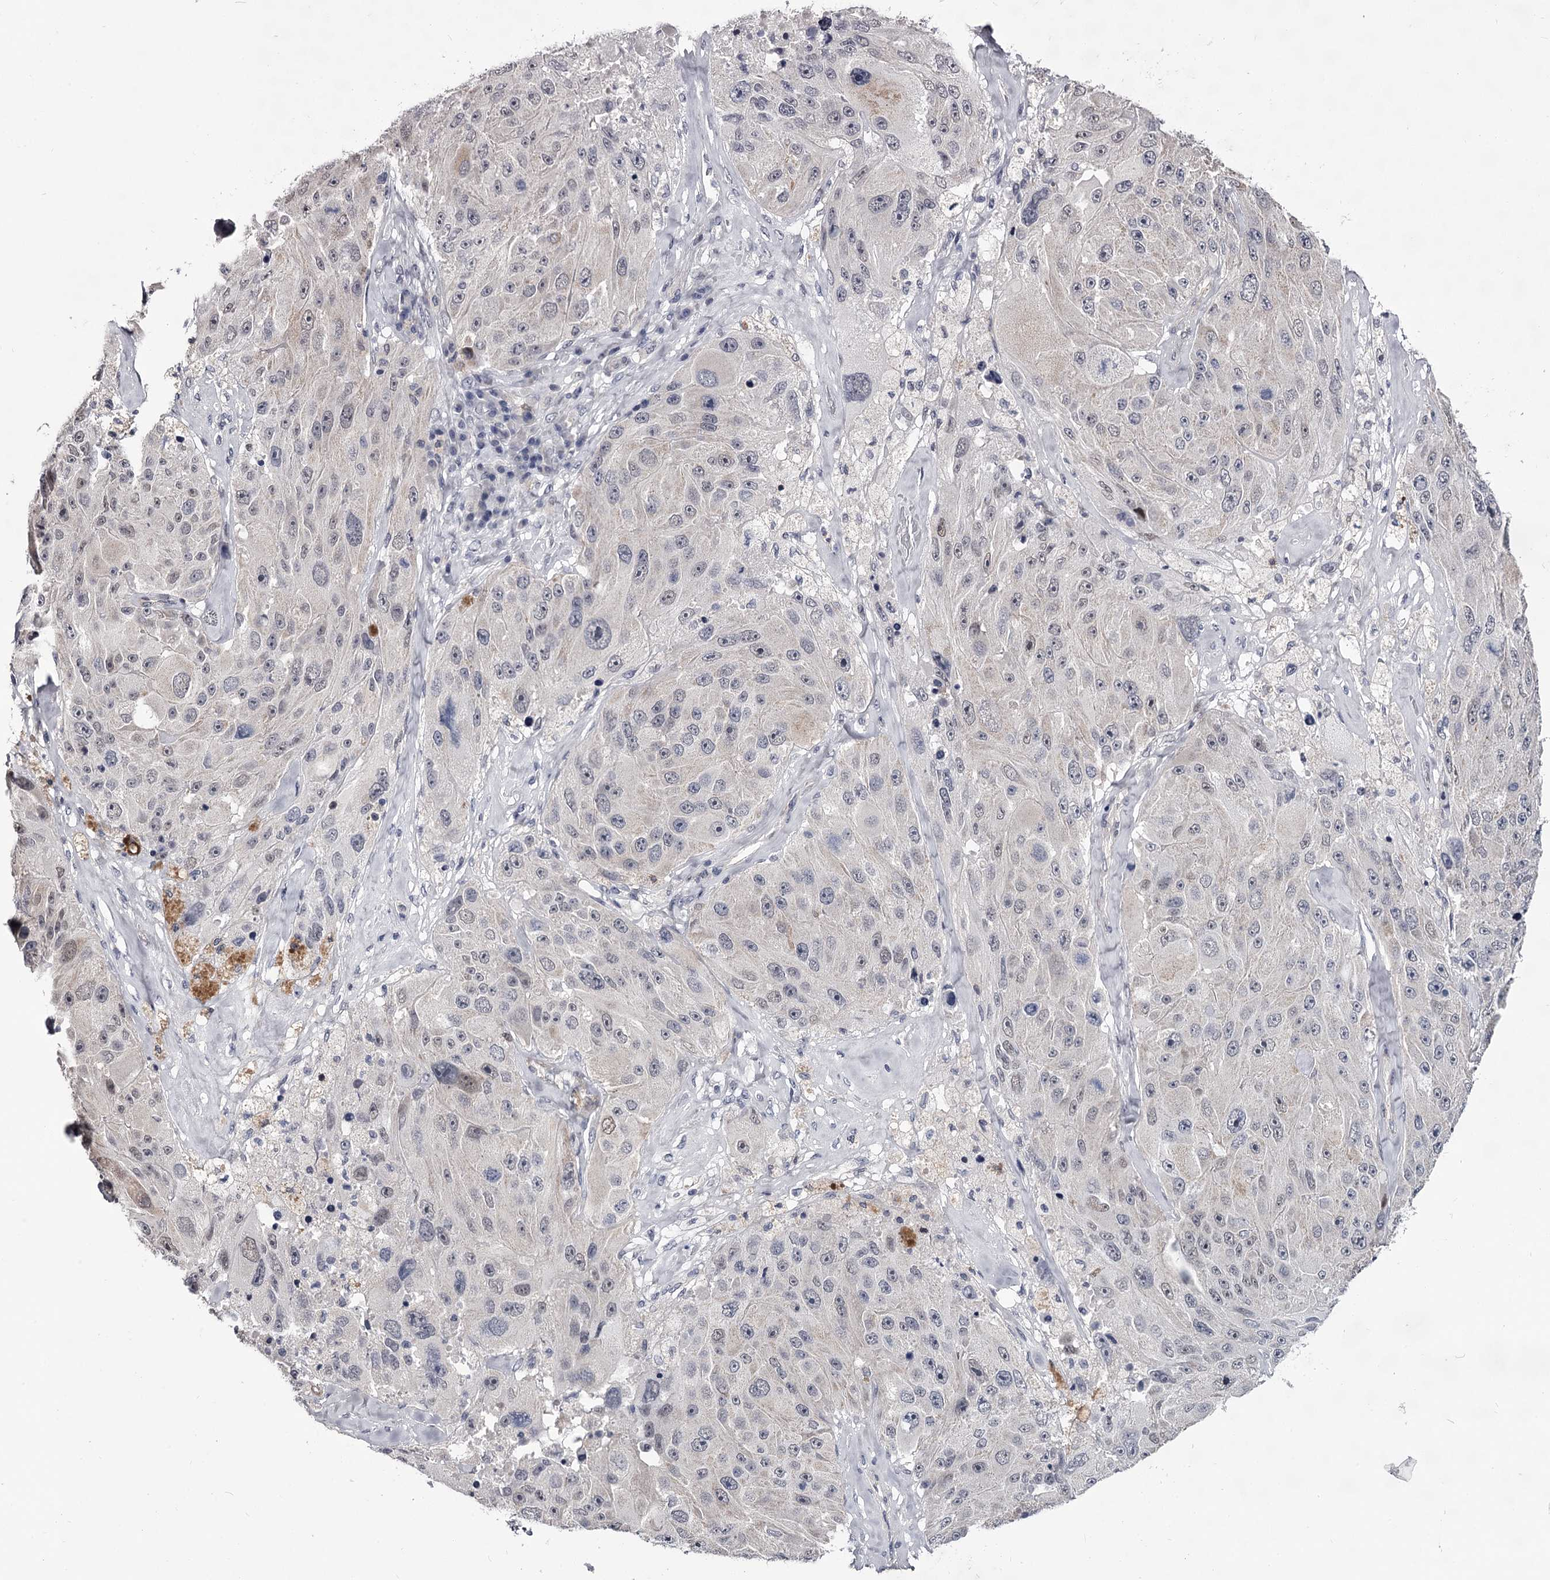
{"staining": {"intensity": "negative", "quantity": "none", "location": "none"}, "tissue": "melanoma", "cell_type": "Tumor cells", "image_type": "cancer", "snomed": [{"axis": "morphology", "description": "Malignant melanoma, Metastatic site"}, {"axis": "topography", "description": "Lymph node"}], "caption": "Melanoma was stained to show a protein in brown. There is no significant expression in tumor cells.", "gene": "OVOL2", "patient": {"sex": "male", "age": 62}}